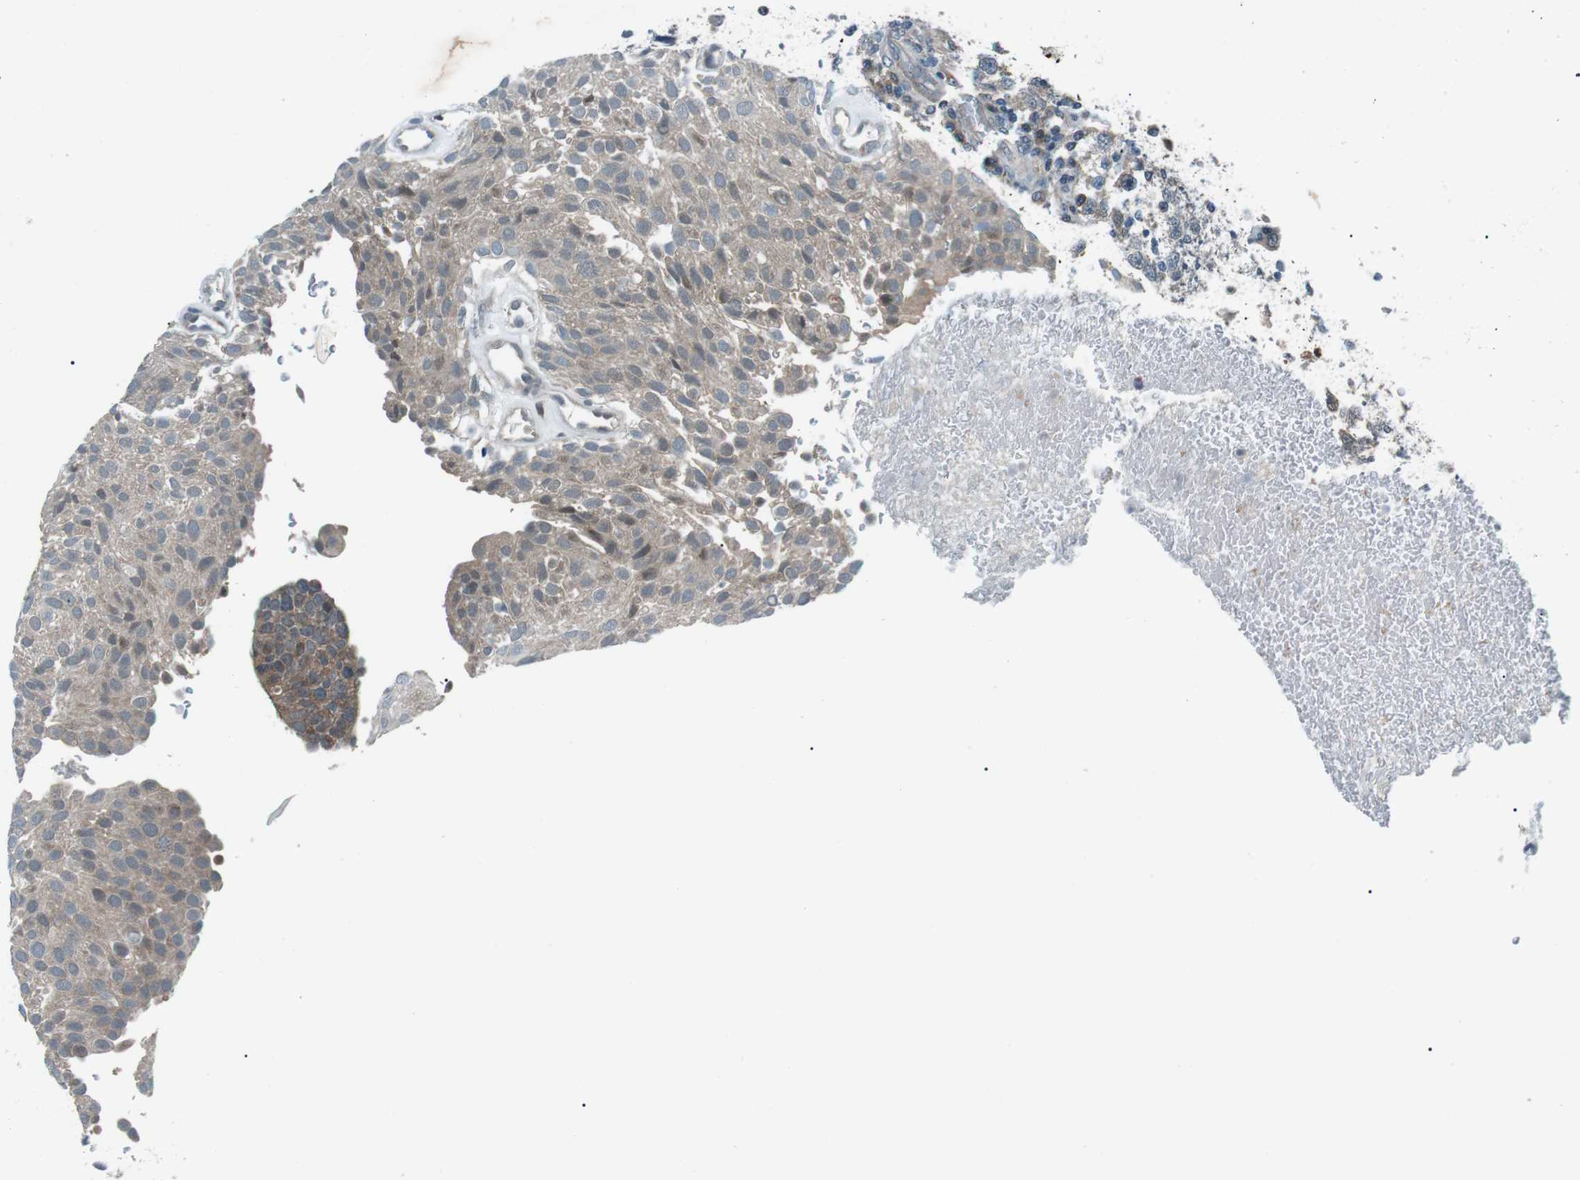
{"staining": {"intensity": "weak", "quantity": ">75%", "location": "cytoplasmic/membranous"}, "tissue": "urothelial cancer", "cell_type": "Tumor cells", "image_type": "cancer", "snomed": [{"axis": "morphology", "description": "Urothelial carcinoma, Low grade"}, {"axis": "topography", "description": "Urinary bladder"}], "caption": "DAB (3,3'-diaminobenzidine) immunohistochemical staining of human low-grade urothelial carcinoma exhibits weak cytoplasmic/membranous protein staining in about >75% of tumor cells. Using DAB (3,3'-diaminobenzidine) (brown) and hematoxylin (blue) stains, captured at high magnification using brightfield microscopy.", "gene": "LRIG2", "patient": {"sex": "male", "age": 78}}